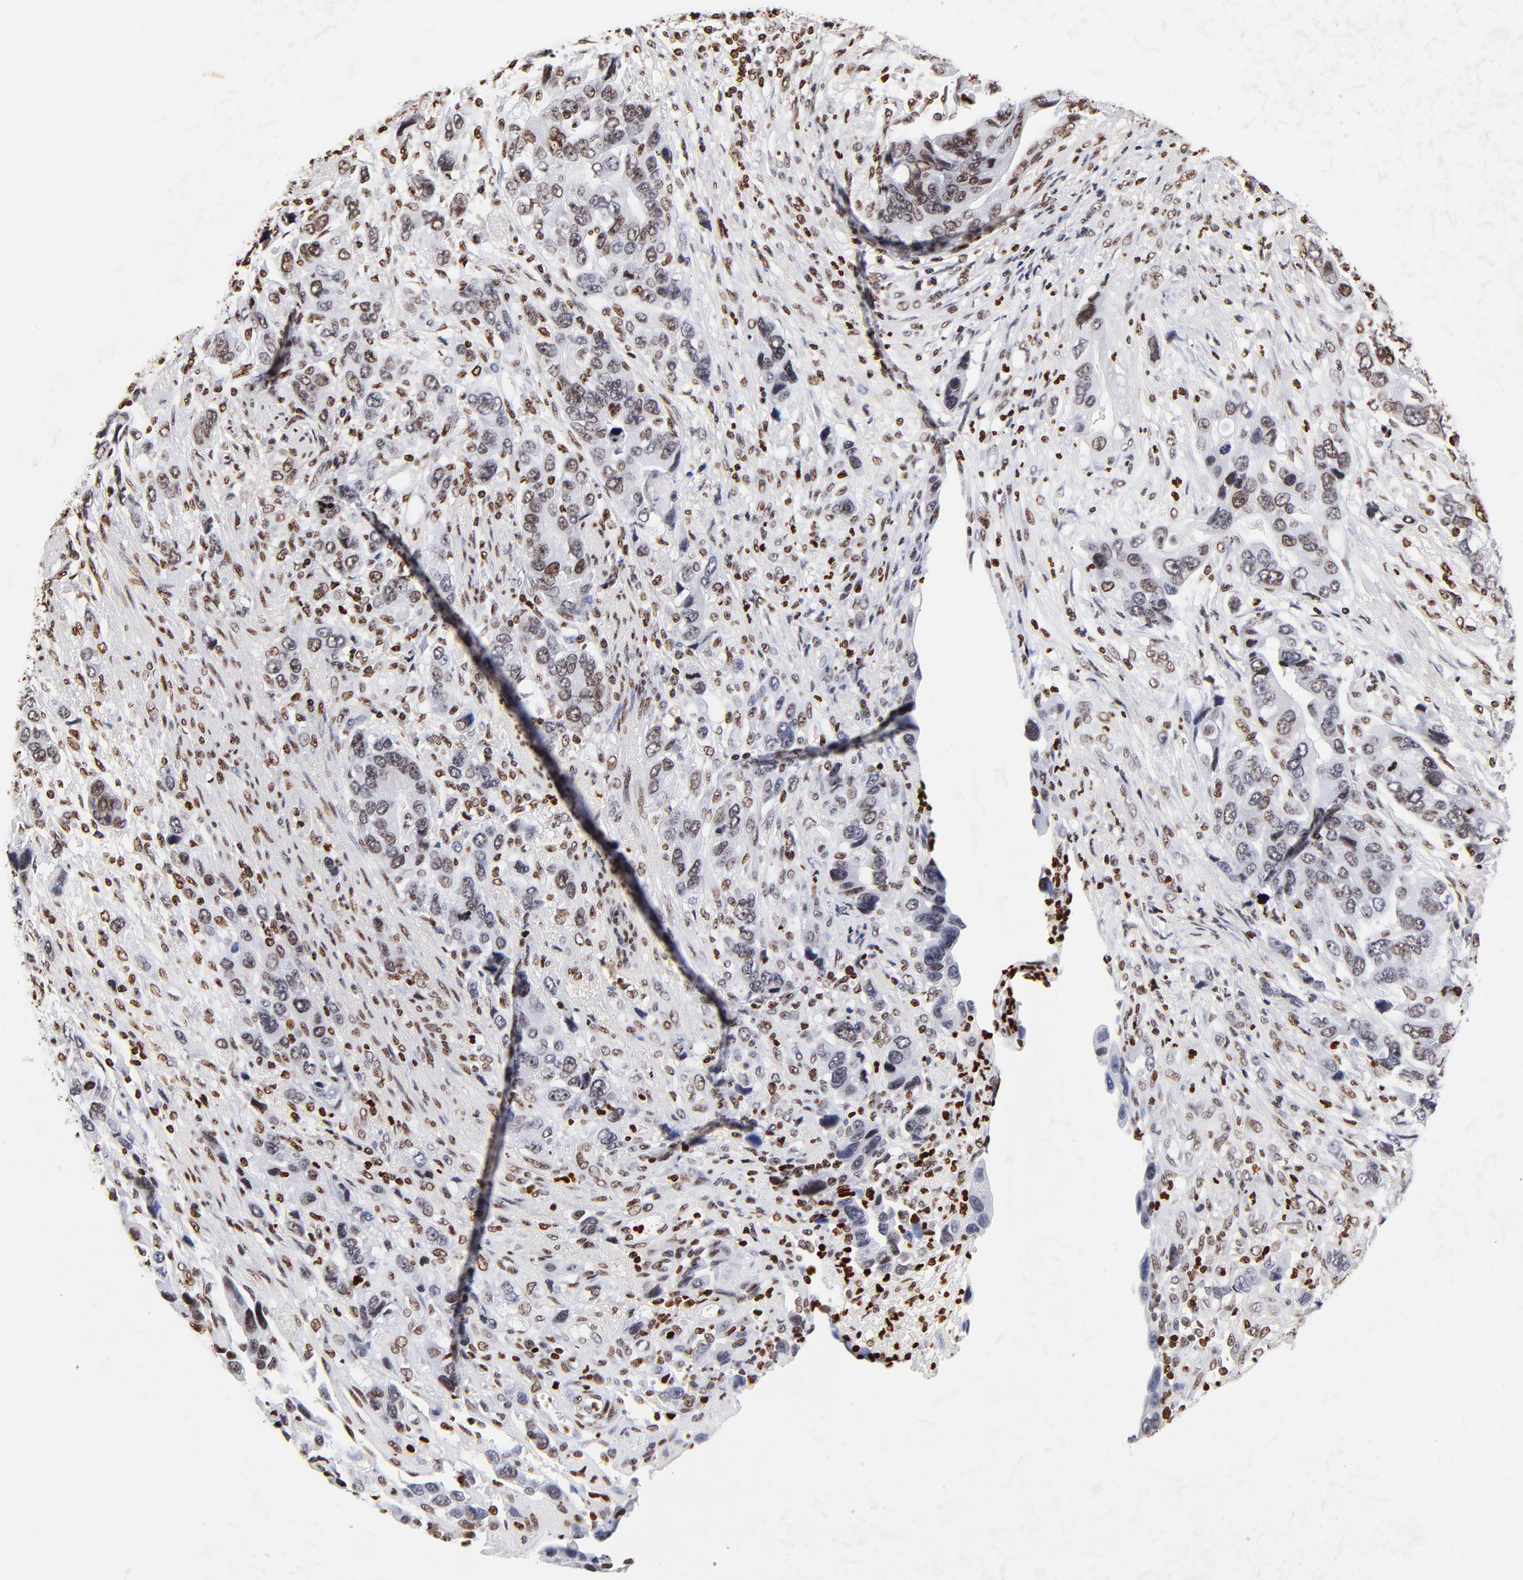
{"staining": {"intensity": "moderate", "quantity": "25%-75%", "location": "nuclear"}, "tissue": "stomach cancer", "cell_type": "Tumor cells", "image_type": "cancer", "snomed": [{"axis": "morphology", "description": "Adenocarcinoma, NOS"}, {"axis": "topography", "description": "Stomach, lower"}], "caption": "Protein analysis of stomach cancer (adenocarcinoma) tissue displays moderate nuclear positivity in approximately 25%-75% of tumor cells.", "gene": "FBH1", "patient": {"sex": "female", "age": 93}}